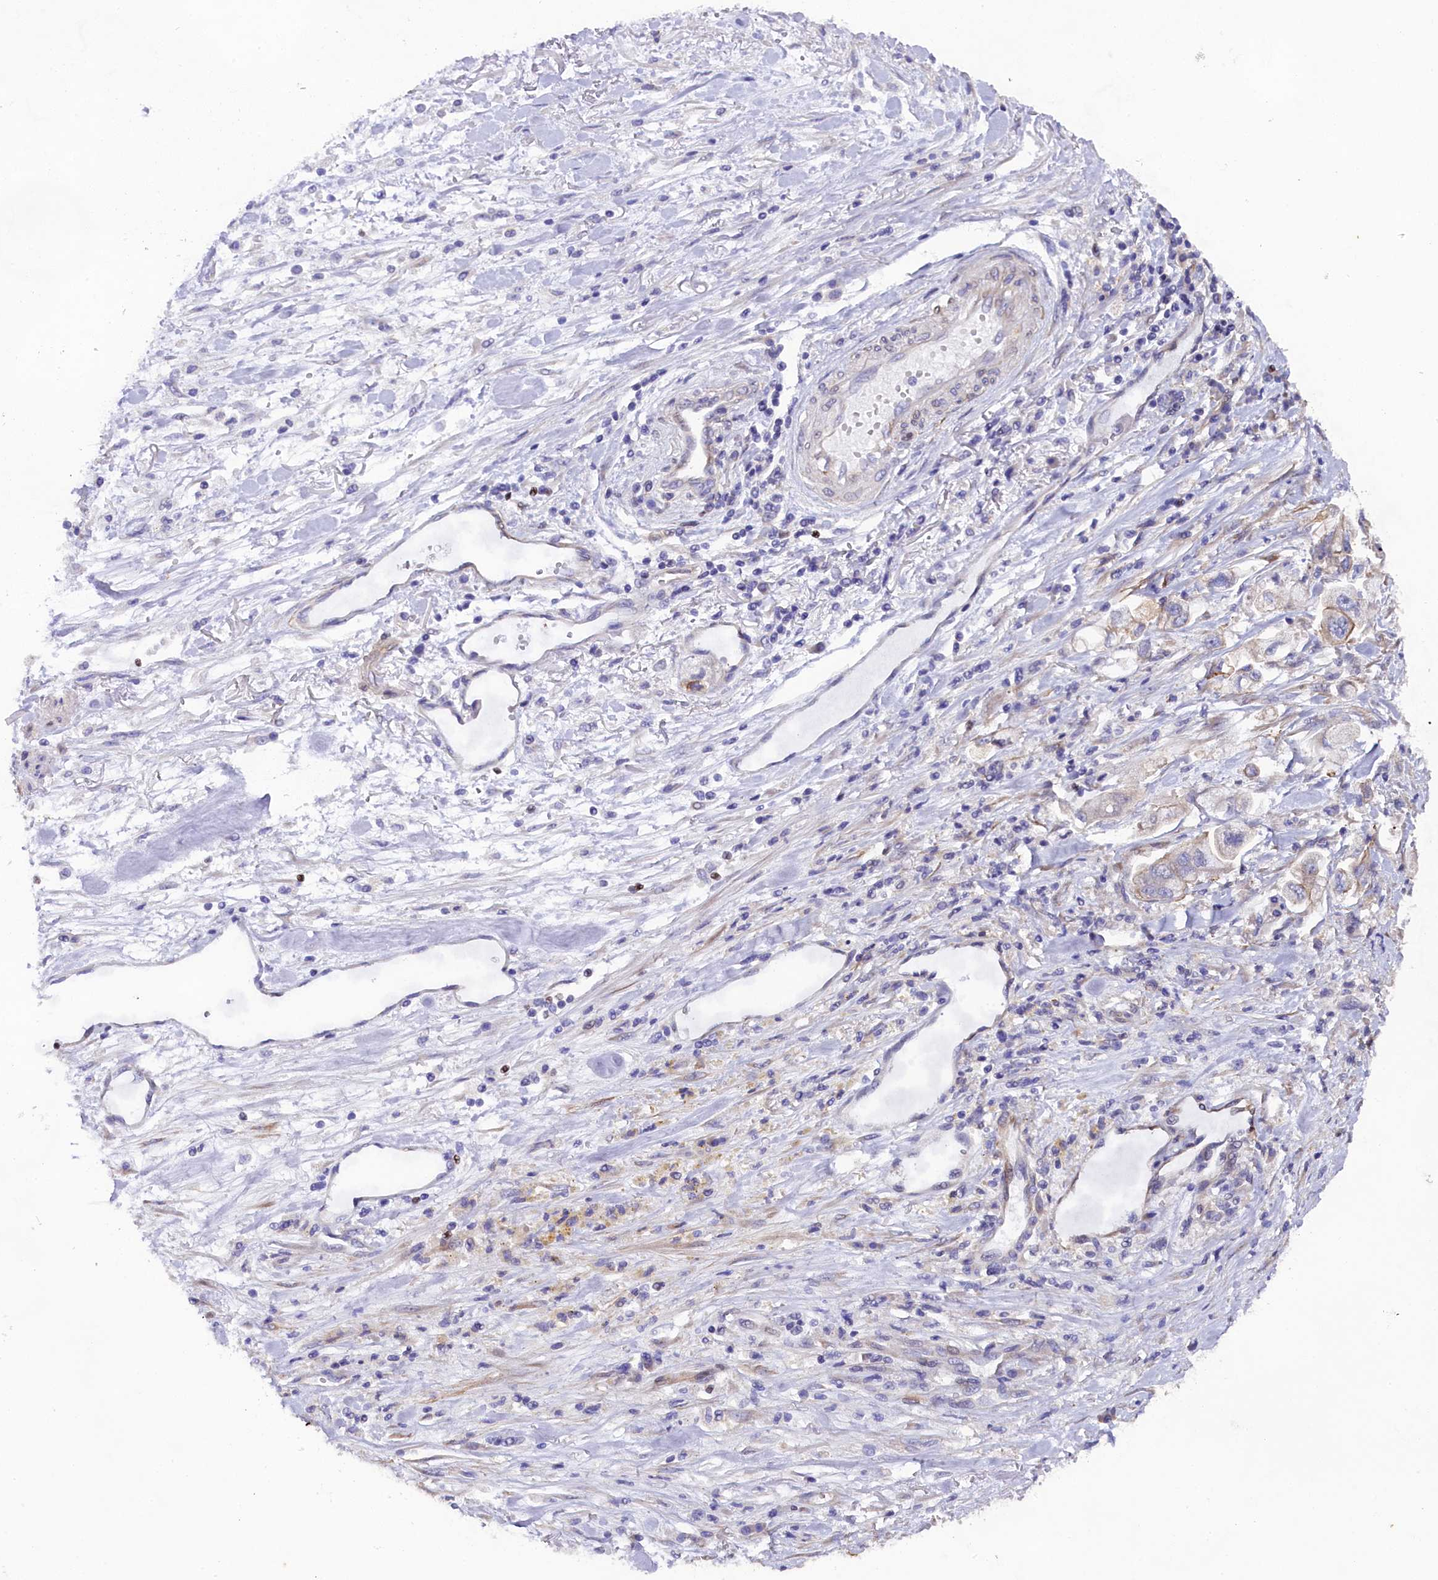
{"staining": {"intensity": "weak", "quantity": "<25%", "location": "cytoplasmic/membranous"}, "tissue": "stomach cancer", "cell_type": "Tumor cells", "image_type": "cancer", "snomed": [{"axis": "morphology", "description": "Adenocarcinoma, NOS"}, {"axis": "topography", "description": "Stomach"}], "caption": "Tumor cells are negative for brown protein staining in stomach adenocarcinoma.", "gene": "SP4", "patient": {"sex": "male", "age": 62}}